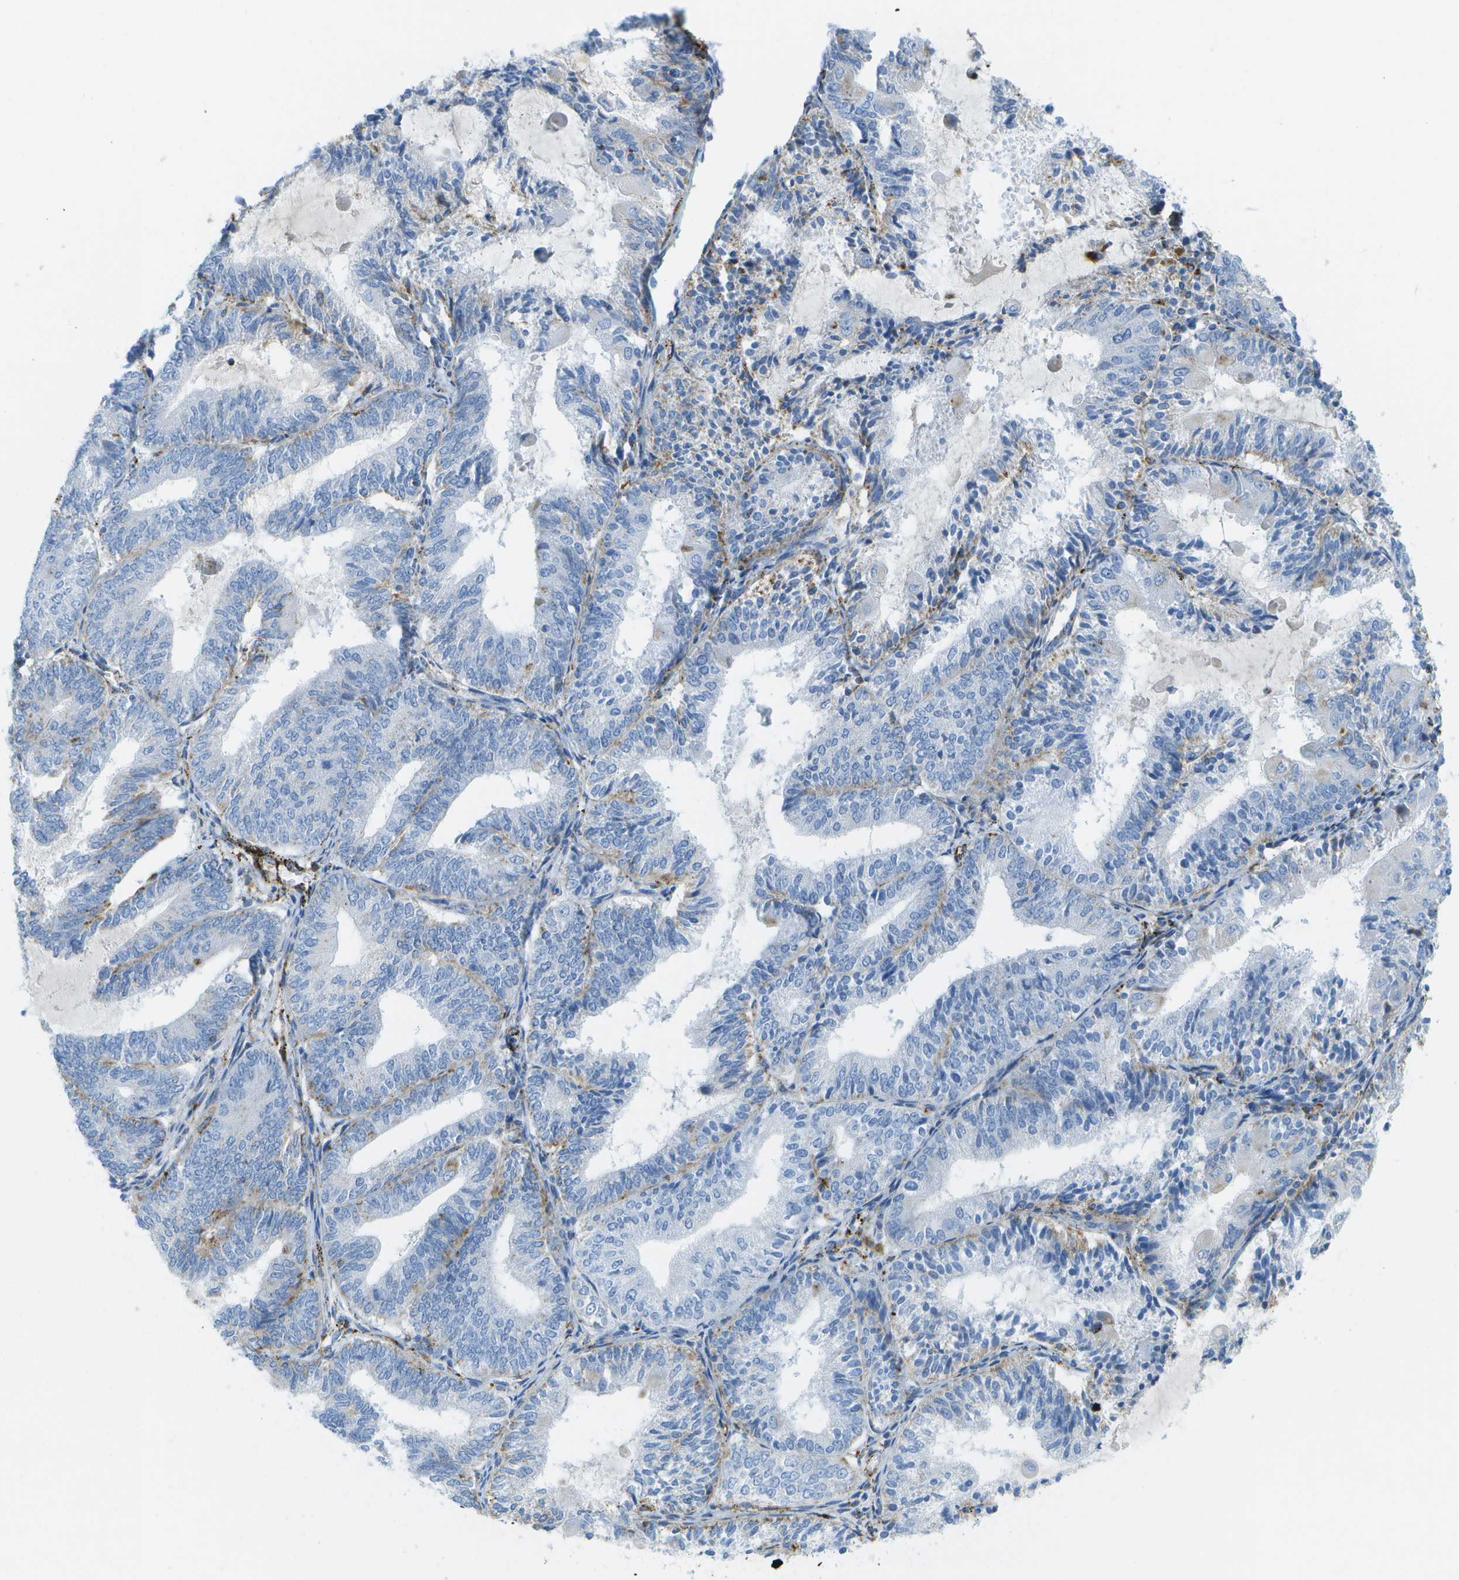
{"staining": {"intensity": "negative", "quantity": "none", "location": "none"}, "tissue": "endometrial cancer", "cell_type": "Tumor cells", "image_type": "cancer", "snomed": [{"axis": "morphology", "description": "Adenocarcinoma, NOS"}, {"axis": "topography", "description": "Endometrium"}], "caption": "Histopathology image shows no significant protein staining in tumor cells of endometrial adenocarcinoma. (DAB IHC visualized using brightfield microscopy, high magnification).", "gene": "PRCP", "patient": {"sex": "female", "age": 81}}